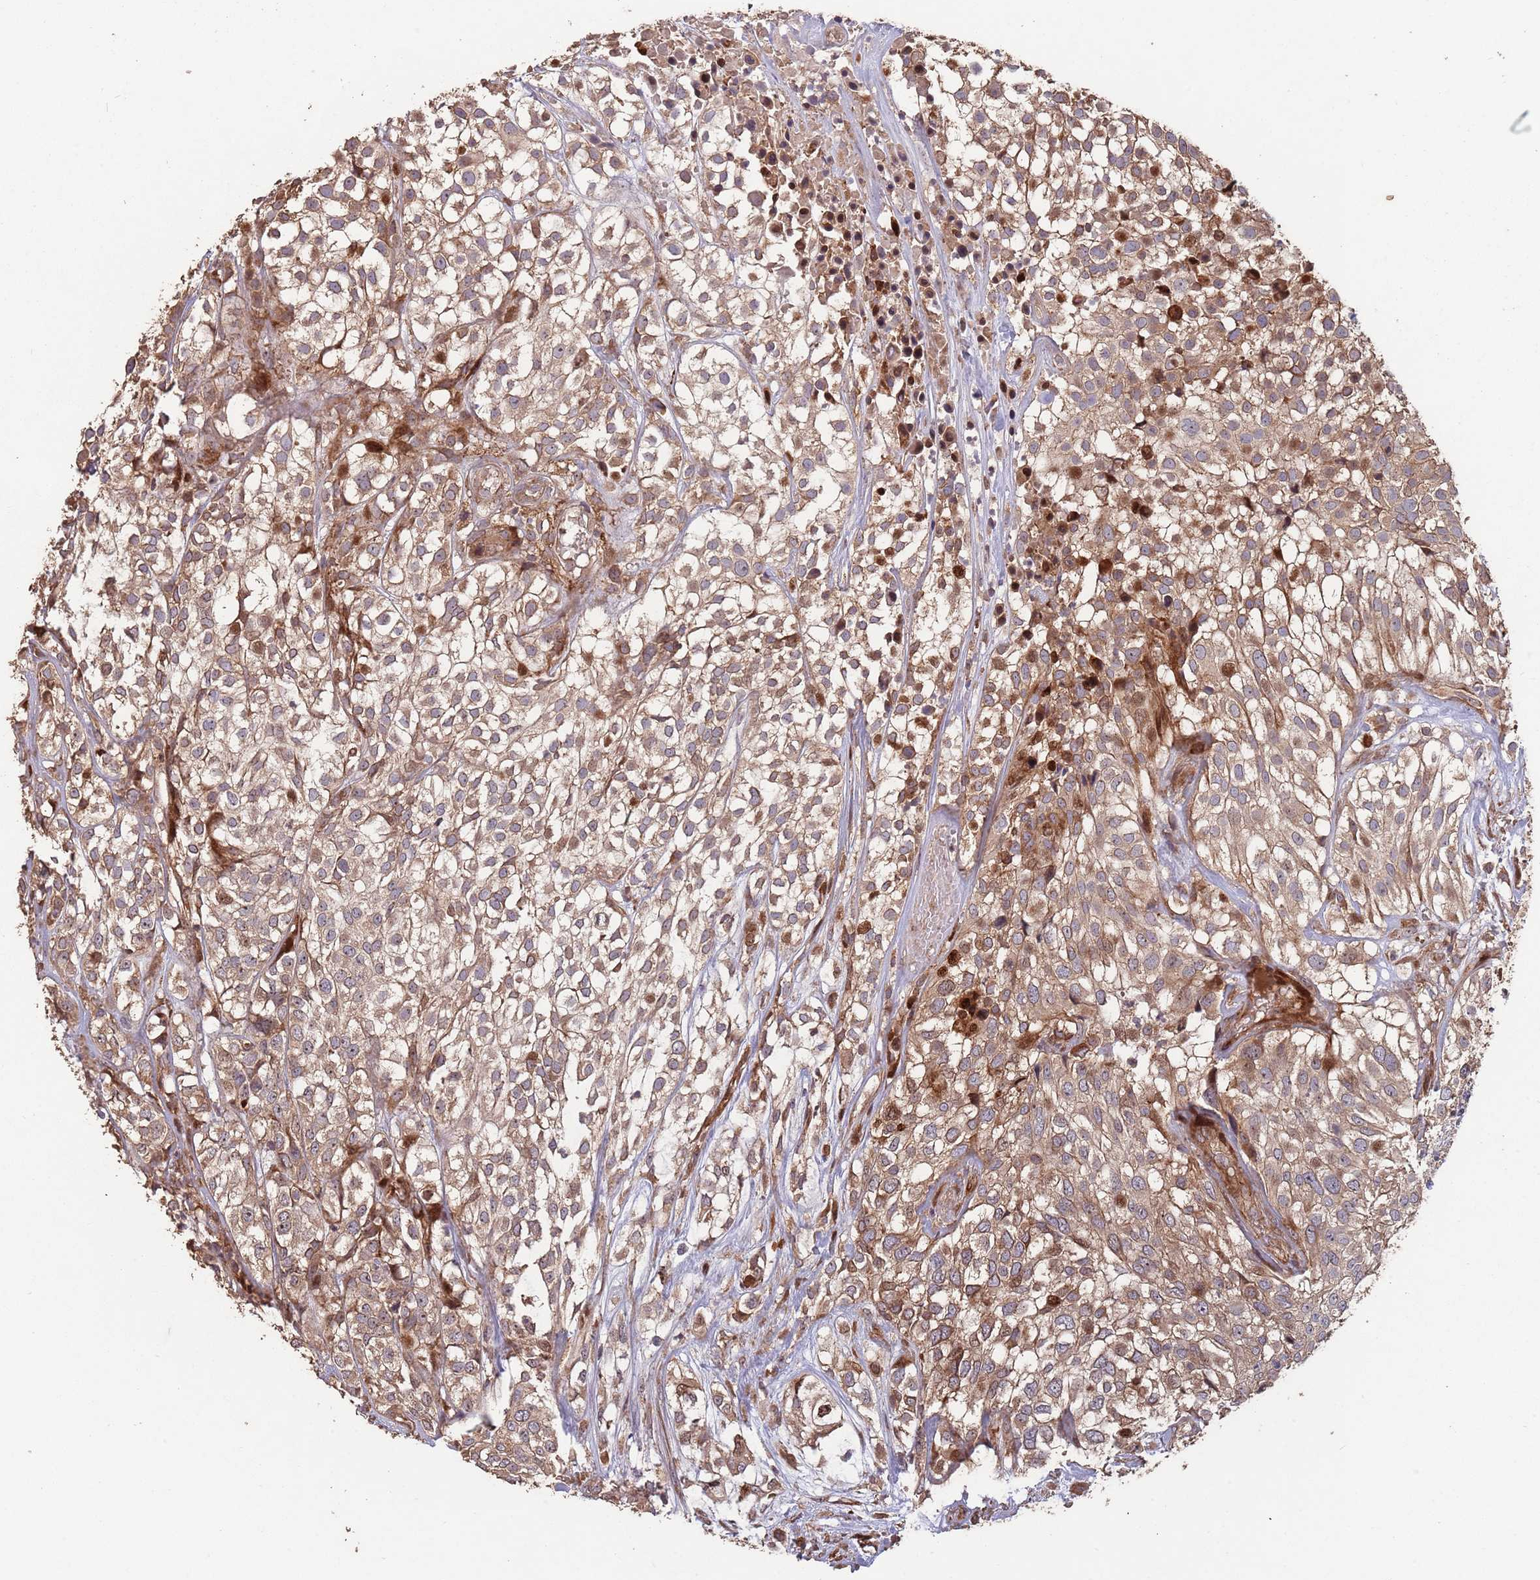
{"staining": {"intensity": "moderate", "quantity": ">75%", "location": "cytoplasmic/membranous"}, "tissue": "urothelial cancer", "cell_type": "Tumor cells", "image_type": "cancer", "snomed": [{"axis": "morphology", "description": "Urothelial carcinoma, High grade"}, {"axis": "topography", "description": "Urinary bladder"}], "caption": "Urothelial cancer stained with a brown dye demonstrates moderate cytoplasmic/membranous positive staining in approximately >75% of tumor cells.", "gene": "ZNF428", "patient": {"sex": "male", "age": 56}}